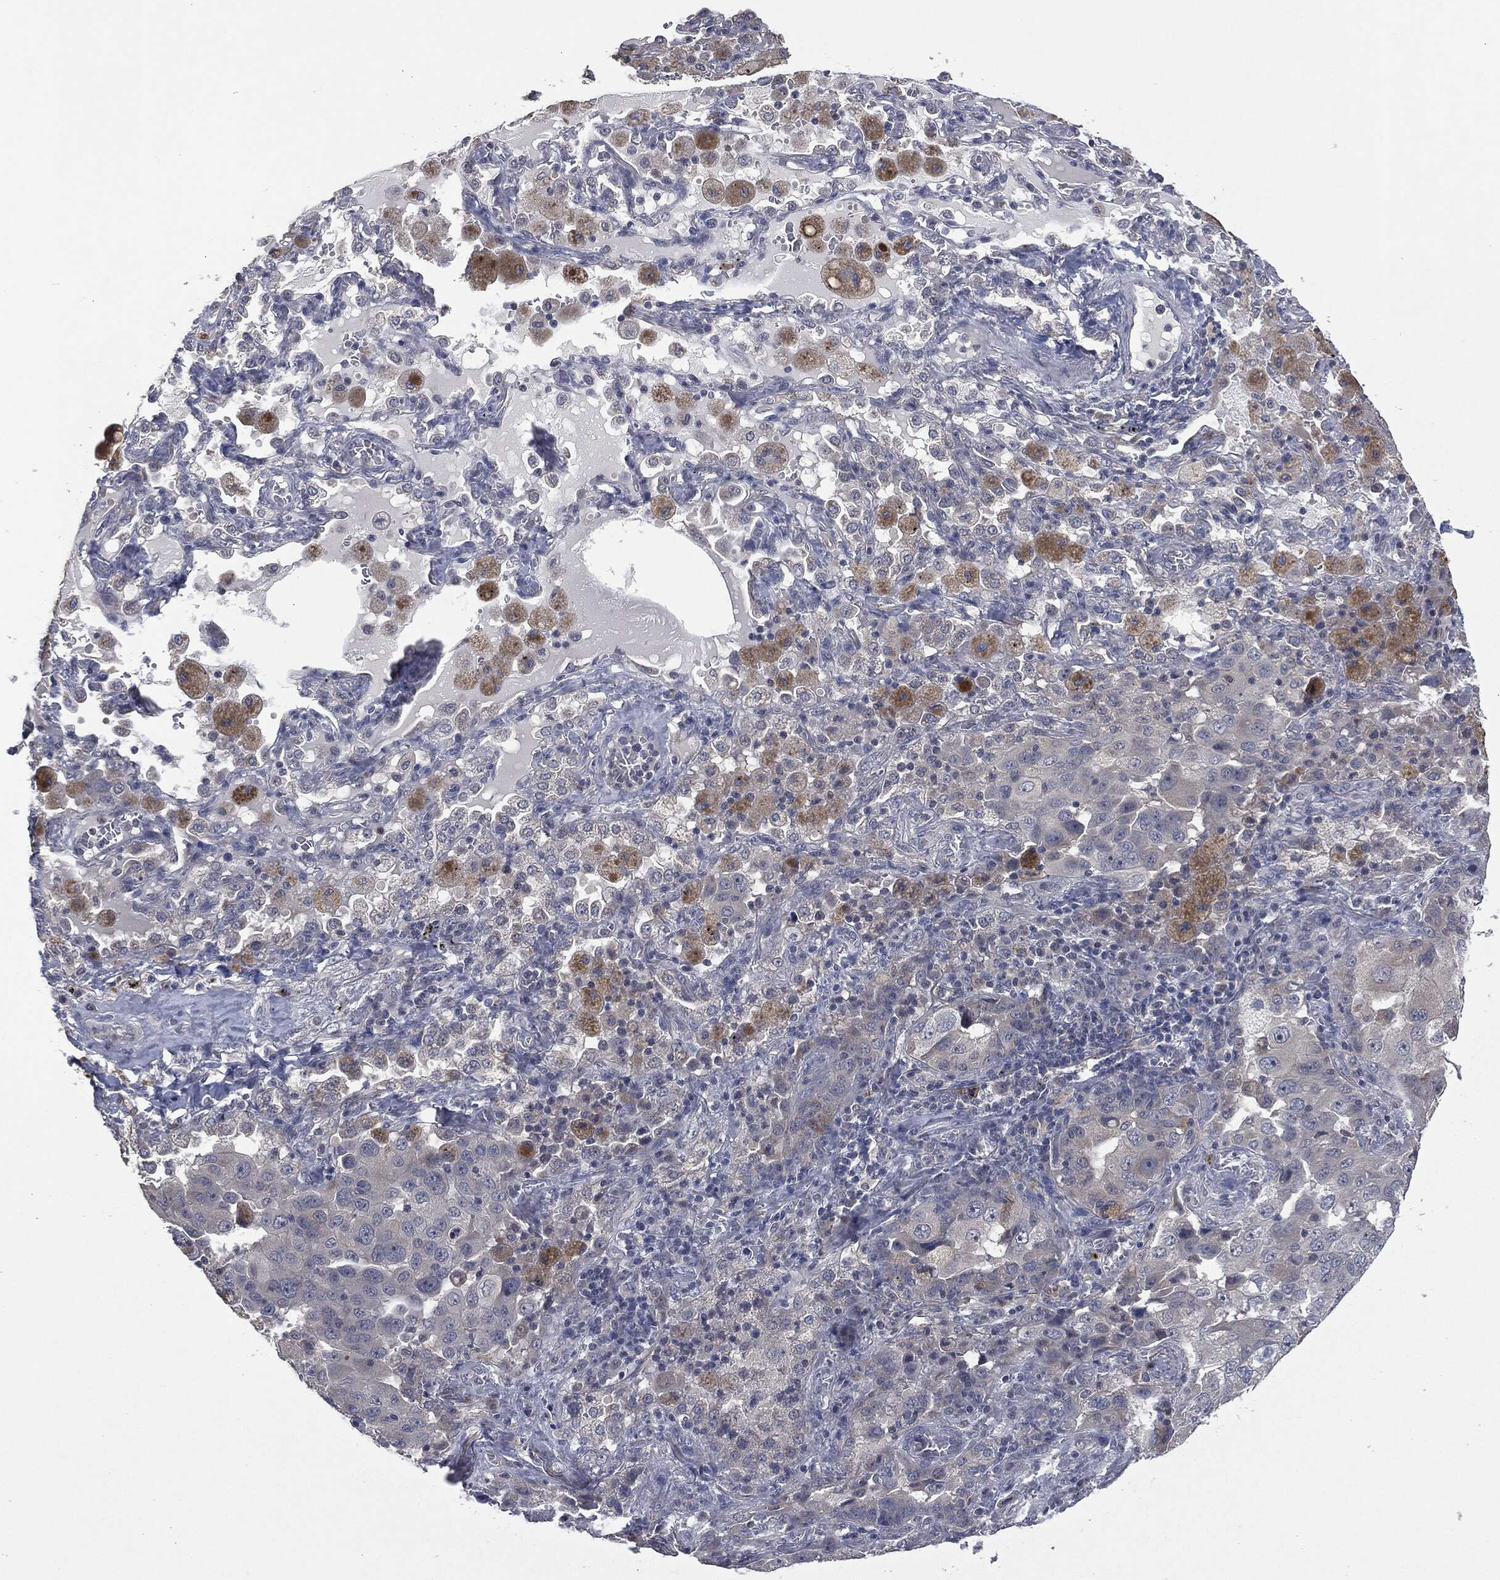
{"staining": {"intensity": "moderate", "quantity": "<25%", "location": "cytoplasmic/membranous"}, "tissue": "lung cancer", "cell_type": "Tumor cells", "image_type": "cancer", "snomed": [{"axis": "morphology", "description": "Adenocarcinoma, NOS"}, {"axis": "topography", "description": "Lung"}], "caption": "This image exhibits IHC staining of human adenocarcinoma (lung), with low moderate cytoplasmic/membranous staining in approximately <25% of tumor cells.", "gene": "IL1RN", "patient": {"sex": "female", "age": 61}}